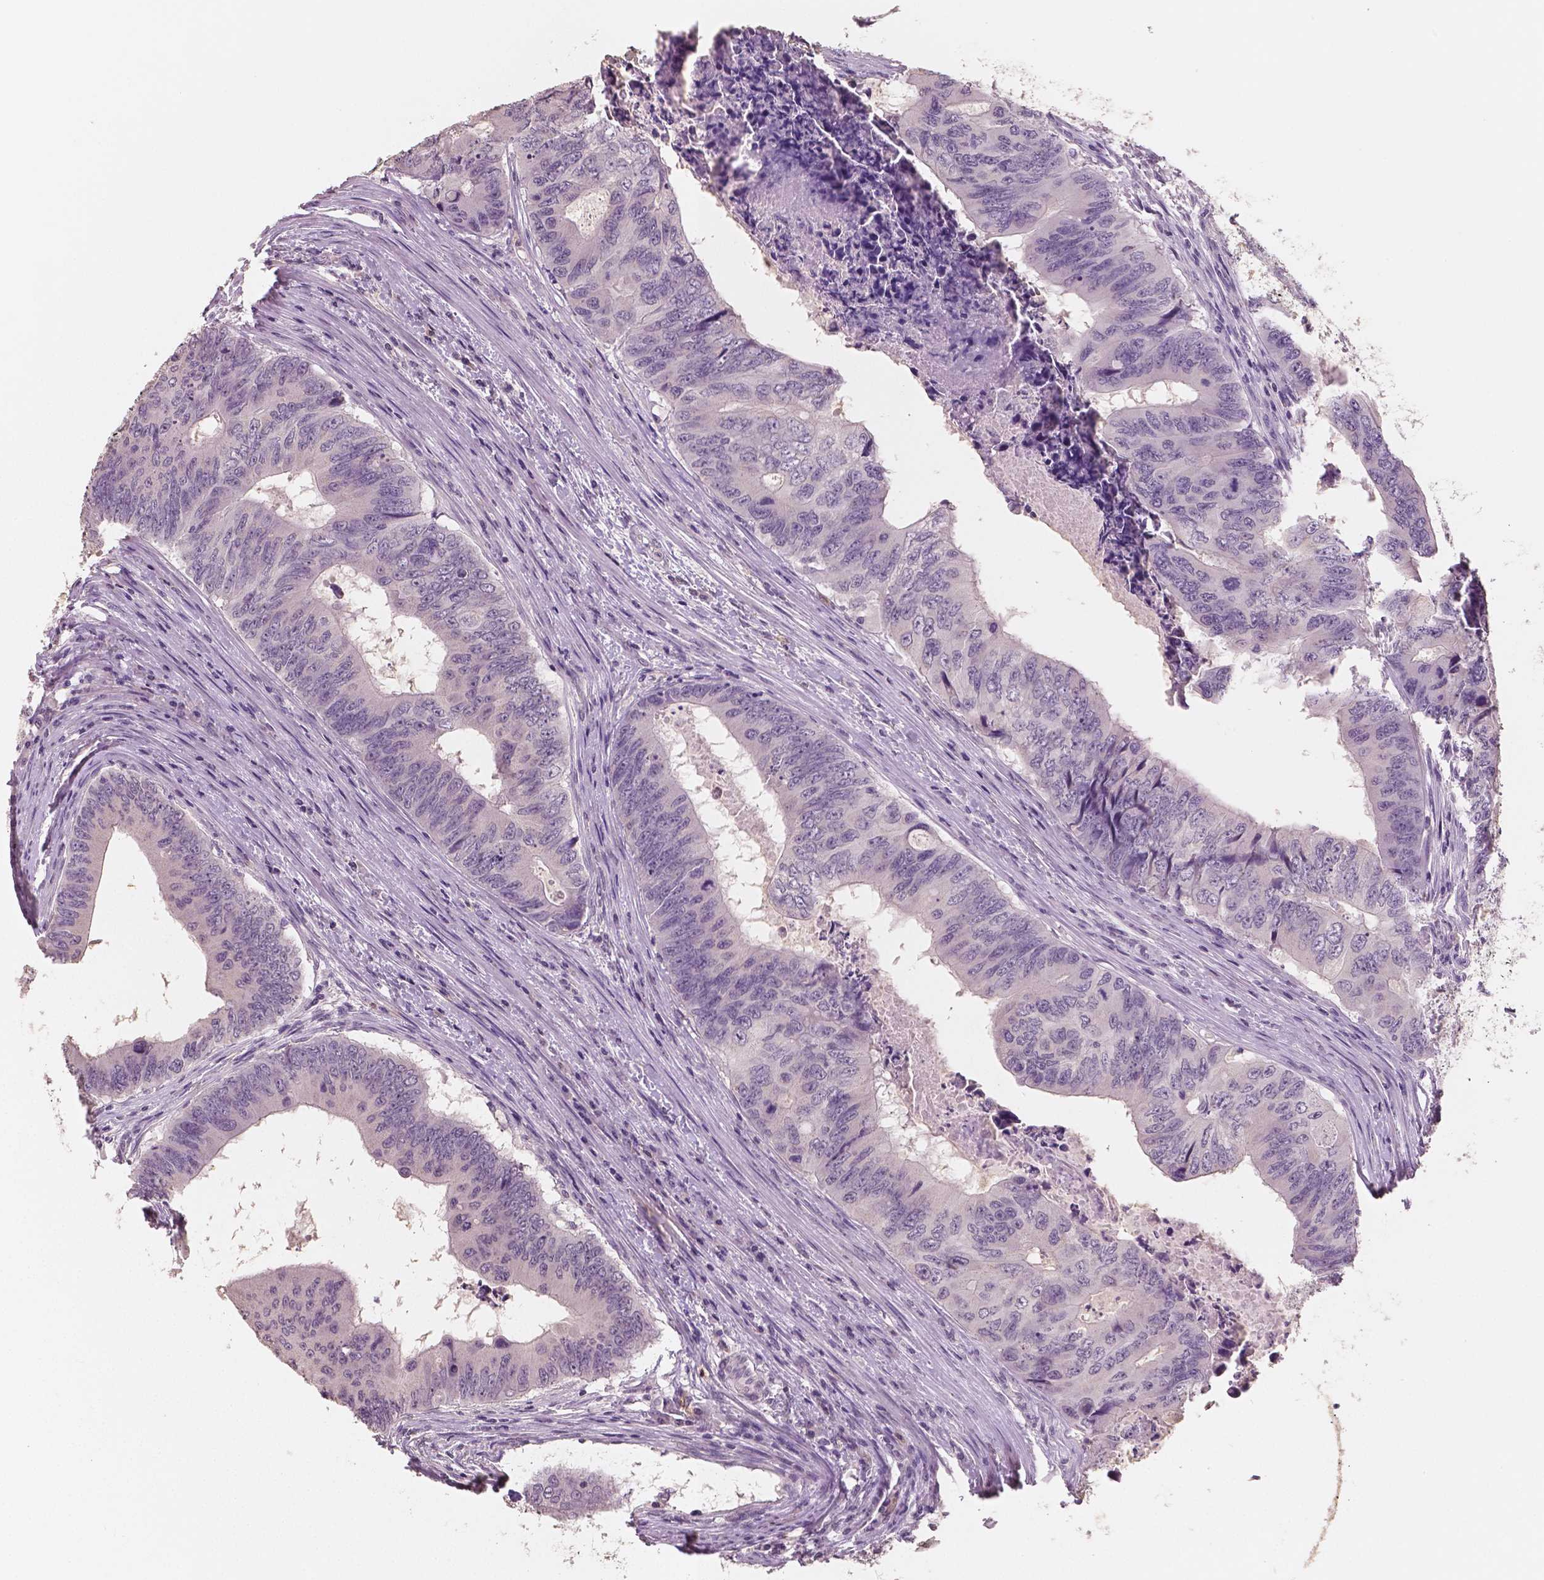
{"staining": {"intensity": "negative", "quantity": "none", "location": "none"}, "tissue": "colorectal cancer", "cell_type": "Tumor cells", "image_type": "cancer", "snomed": [{"axis": "morphology", "description": "Adenocarcinoma, NOS"}, {"axis": "topography", "description": "Colon"}], "caption": "IHC micrograph of neoplastic tissue: colorectal cancer (adenocarcinoma) stained with DAB shows no significant protein staining in tumor cells.", "gene": "KIT", "patient": {"sex": "male", "age": 53}}